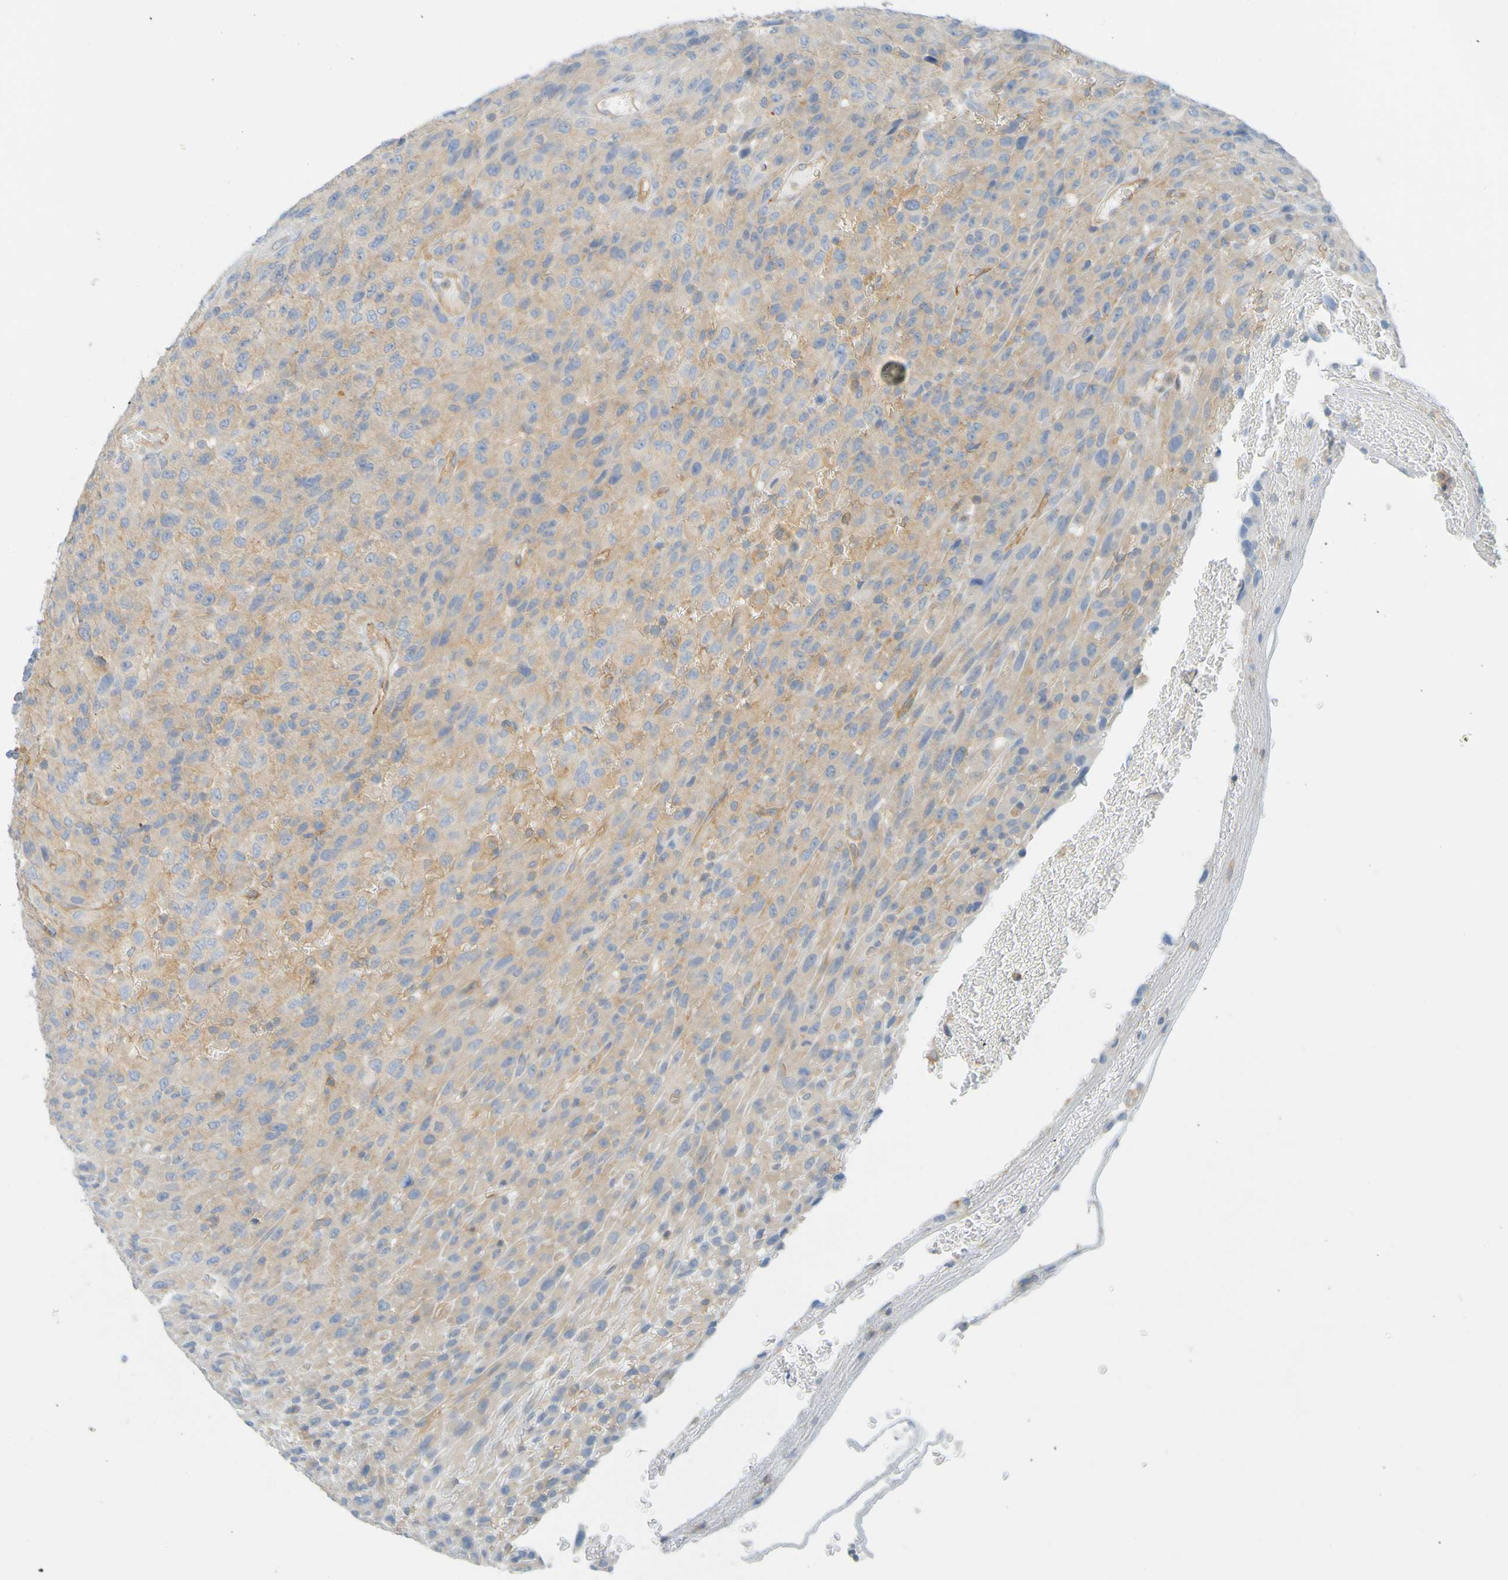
{"staining": {"intensity": "moderate", "quantity": ">75%", "location": "cytoplasmic/membranous"}, "tissue": "urothelial cancer", "cell_type": "Tumor cells", "image_type": "cancer", "snomed": [{"axis": "morphology", "description": "Urothelial carcinoma, High grade"}, {"axis": "topography", "description": "Urinary bladder"}], "caption": "This histopathology image shows immunohistochemistry staining of urothelial cancer, with medium moderate cytoplasmic/membranous staining in approximately >75% of tumor cells.", "gene": "APPL1", "patient": {"sex": "male", "age": 66}}